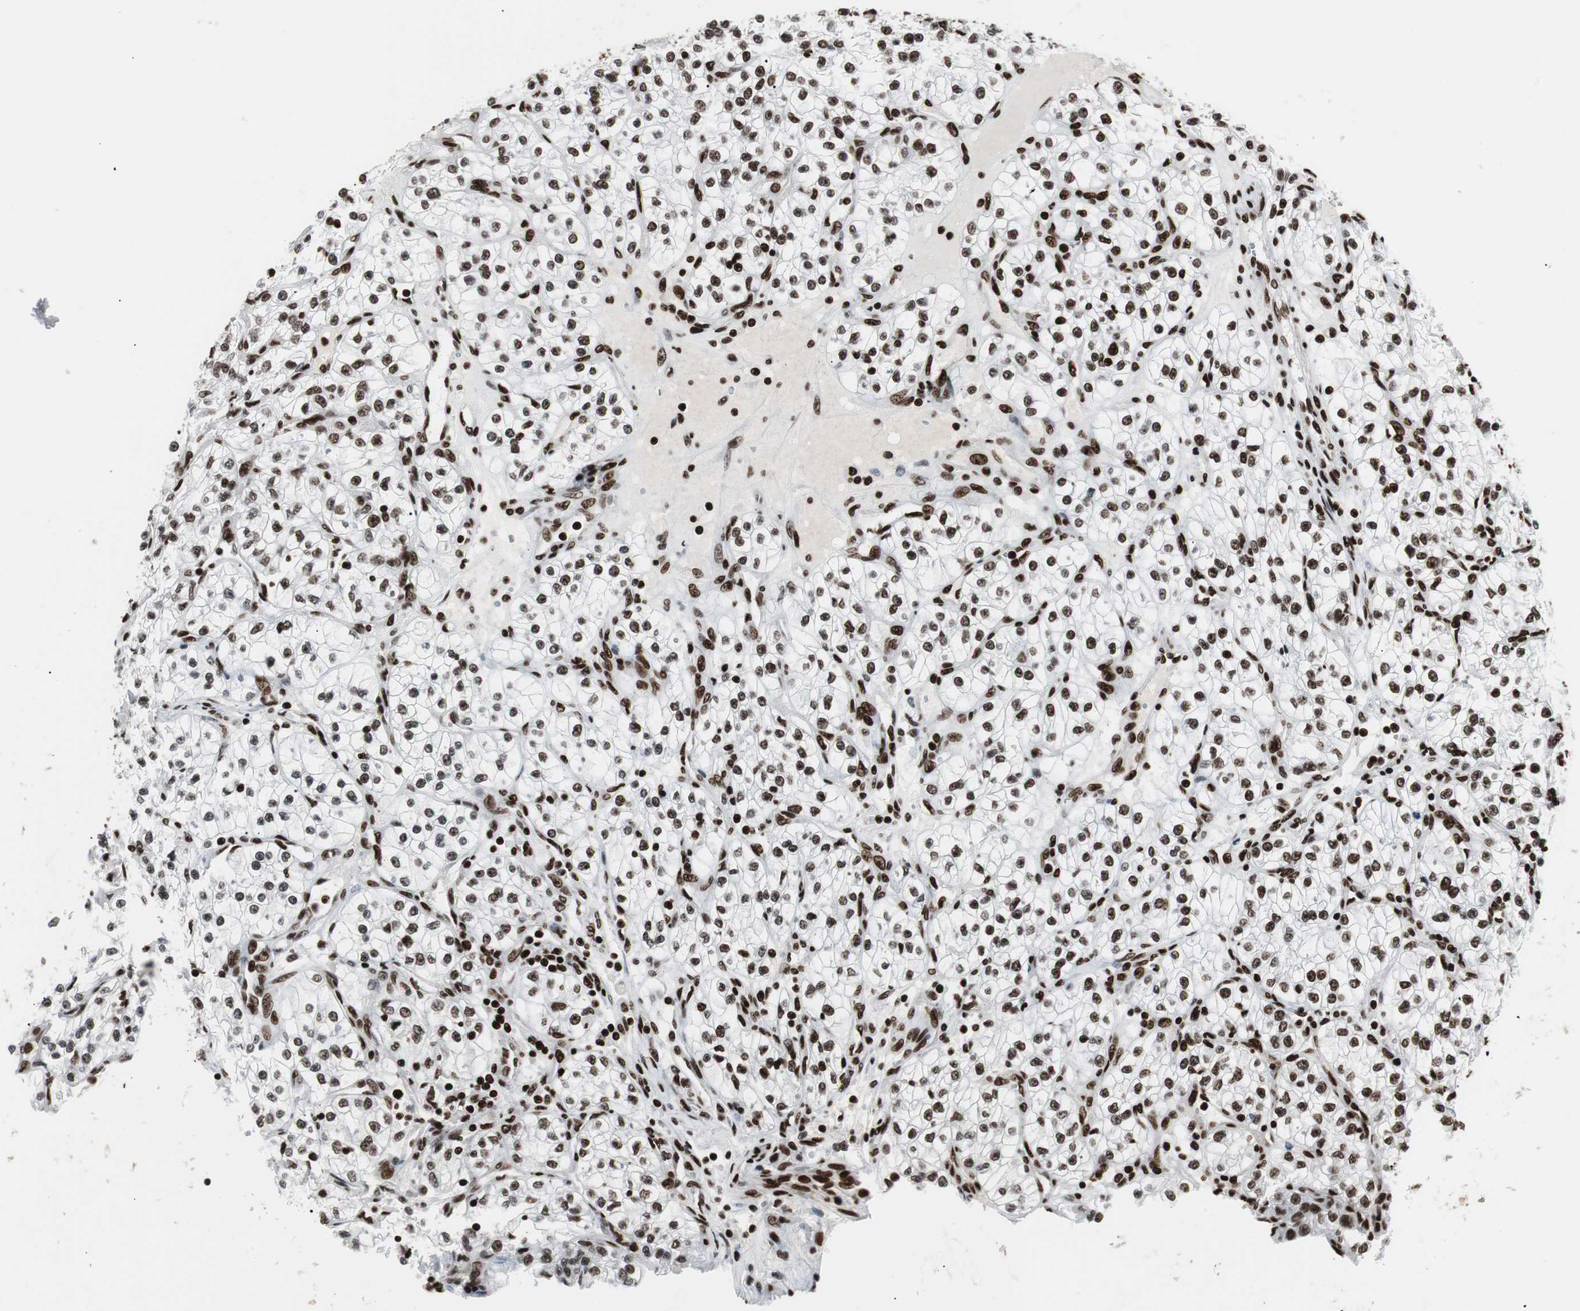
{"staining": {"intensity": "strong", "quantity": ">75%", "location": "nuclear"}, "tissue": "renal cancer", "cell_type": "Tumor cells", "image_type": "cancer", "snomed": [{"axis": "morphology", "description": "Adenocarcinoma, NOS"}, {"axis": "topography", "description": "Kidney"}], "caption": "Human renal cancer (adenocarcinoma) stained with a protein marker shows strong staining in tumor cells.", "gene": "MTA2", "patient": {"sex": "female", "age": 57}}